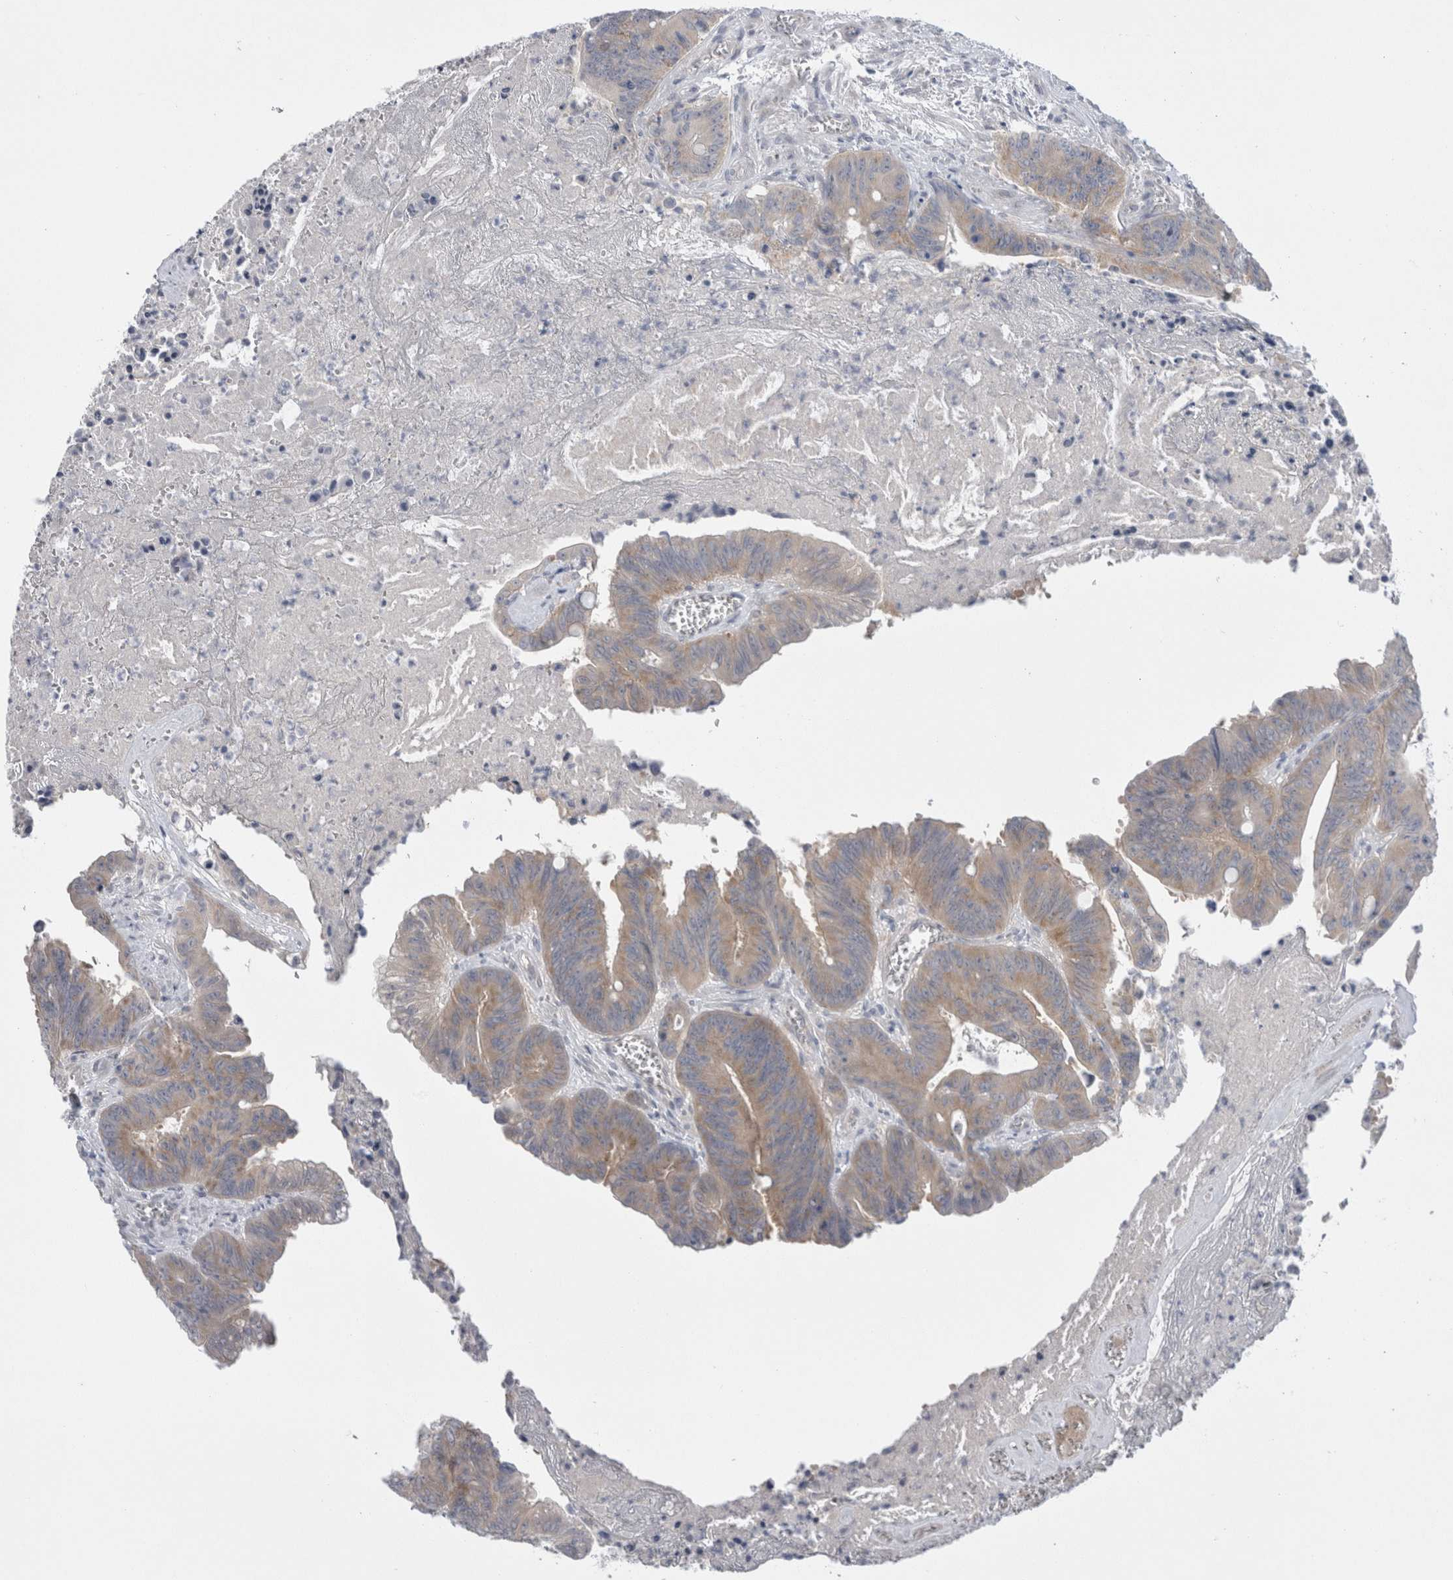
{"staining": {"intensity": "weak", "quantity": ">75%", "location": "cytoplasmic/membranous"}, "tissue": "colorectal cancer", "cell_type": "Tumor cells", "image_type": "cancer", "snomed": [{"axis": "morphology", "description": "Adenocarcinoma, NOS"}, {"axis": "topography", "description": "Colon"}], "caption": "Brown immunohistochemical staining in human colorectal cancer (adenocarcinoma) displays weak cytoplasmic/membranous staining in approximately >75% of tumor cells.", "gene": "WIPF2", "patient": {"sex": "male", "age": 45}}